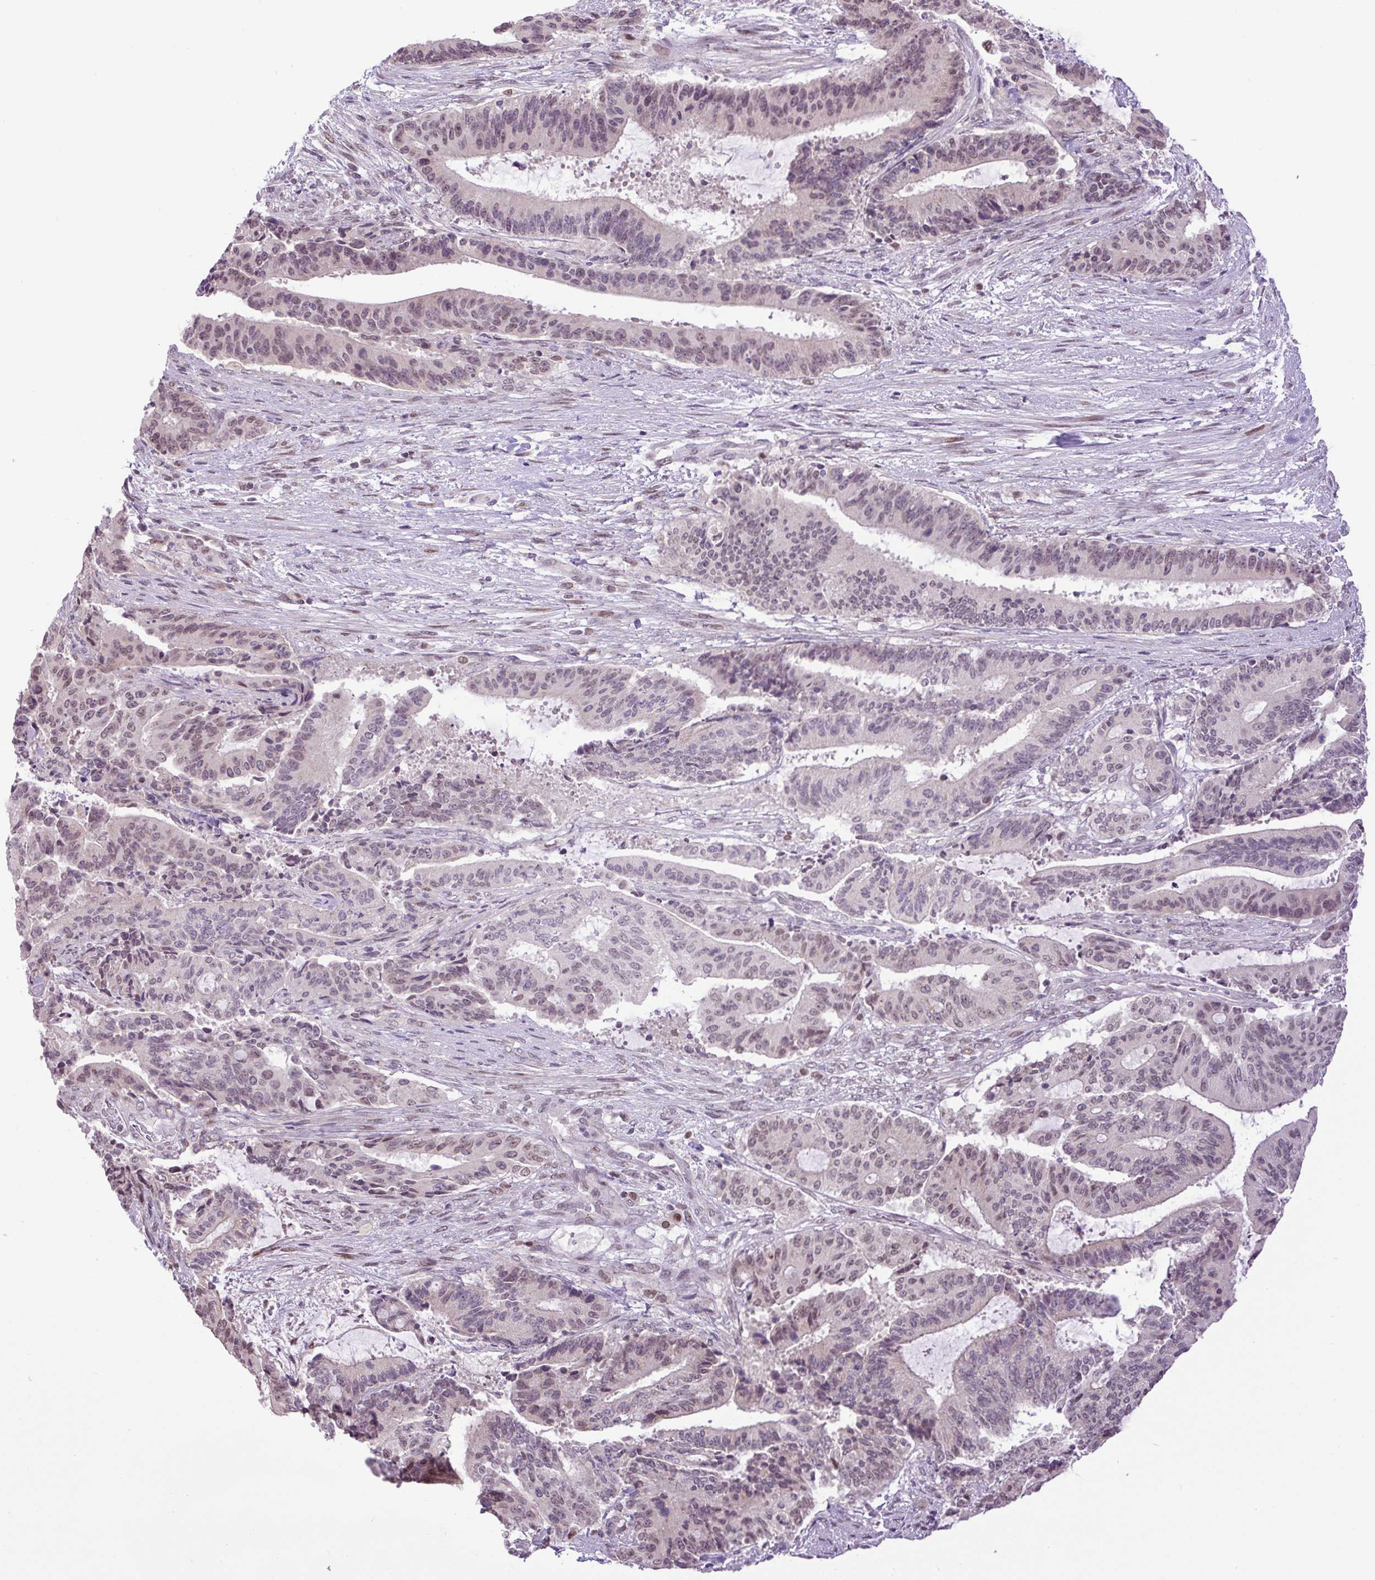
{"staining": {"intensity": "weak", "quantity": "25%-75%", "location": "nuclear"}, "tissue": "liver cancer", "cell_type": "Tumor cells", "image_type": "cancer", "snomed": [{"axis": "morphology", "description": "Normal tissue, NOS"}, {"axis": "morphology", "description": "Cholangiocarcinoma"}, {"axis": "topography", "description": "Liver"}, {"axis": "topography", "description": "Peripheral nerve tissue"}], "caption": "A low amount of weak nuclear expression is seen in about 25%-75% of tumor cells in liver cancer (cholangiocarcinoma) tissue.", "gene": "KPNA1", "patient": {"sex": "female", "age": 73}}